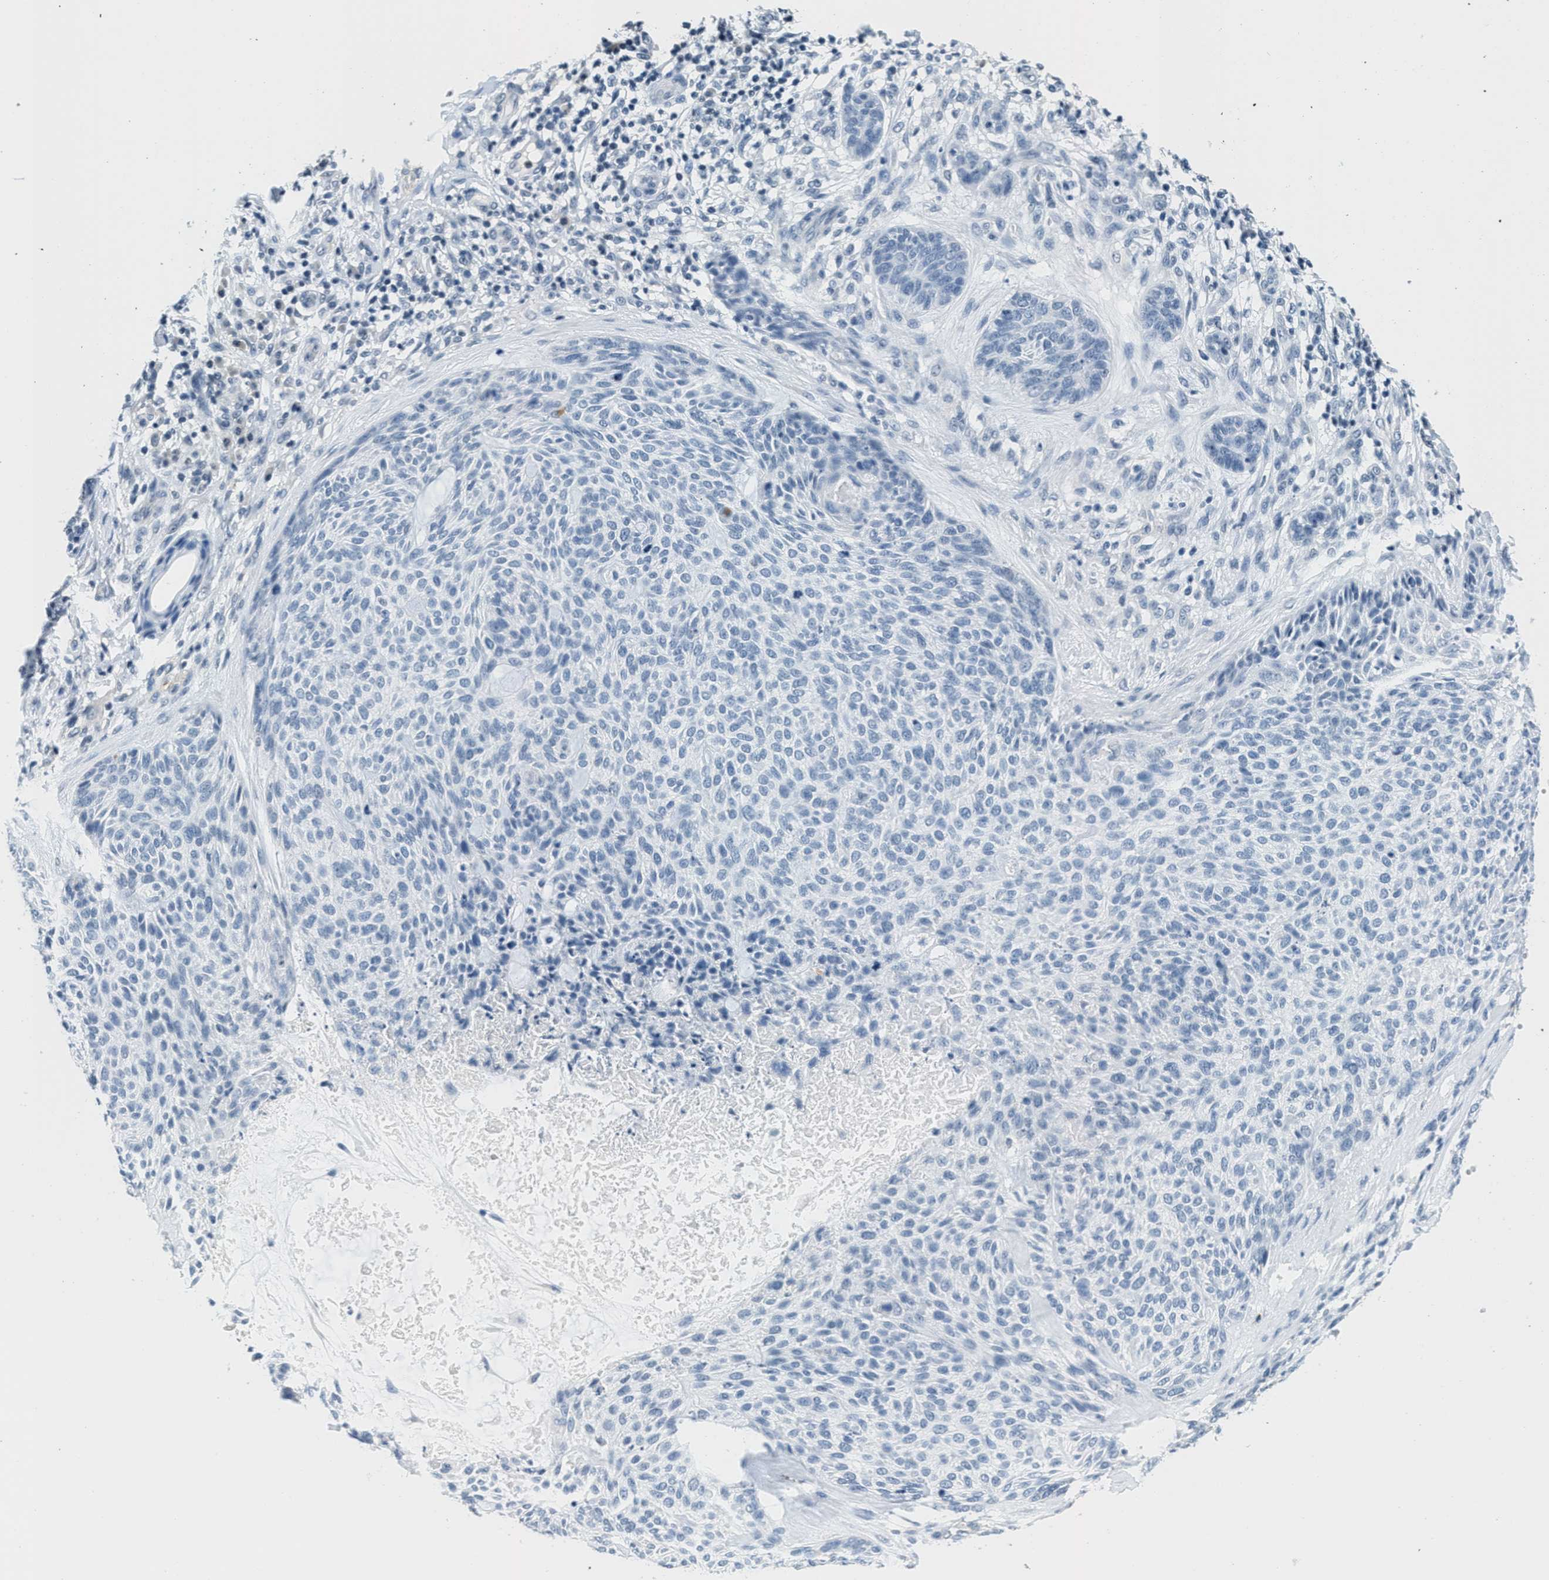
{"staining": {"intensity": "negative", "quantity": "none", "location": "none"}, "tissue": "skin cancer", "cell_type": "Tumor cells", "image_type": "cancer", "snomed": [{"axis": "morphology", "description": "Basal cell carcinoma"}, {"axis": "topography", "description": "Skin"}], "caption": "Skin basal cell carcinoma was stained to show a protein in brown. There is no significant staining in tumor cells. (DAB immunohistochemistry (IHC), high magnification).", "gene": "CA4", "patient": {"sex": "male", "age": 55}}